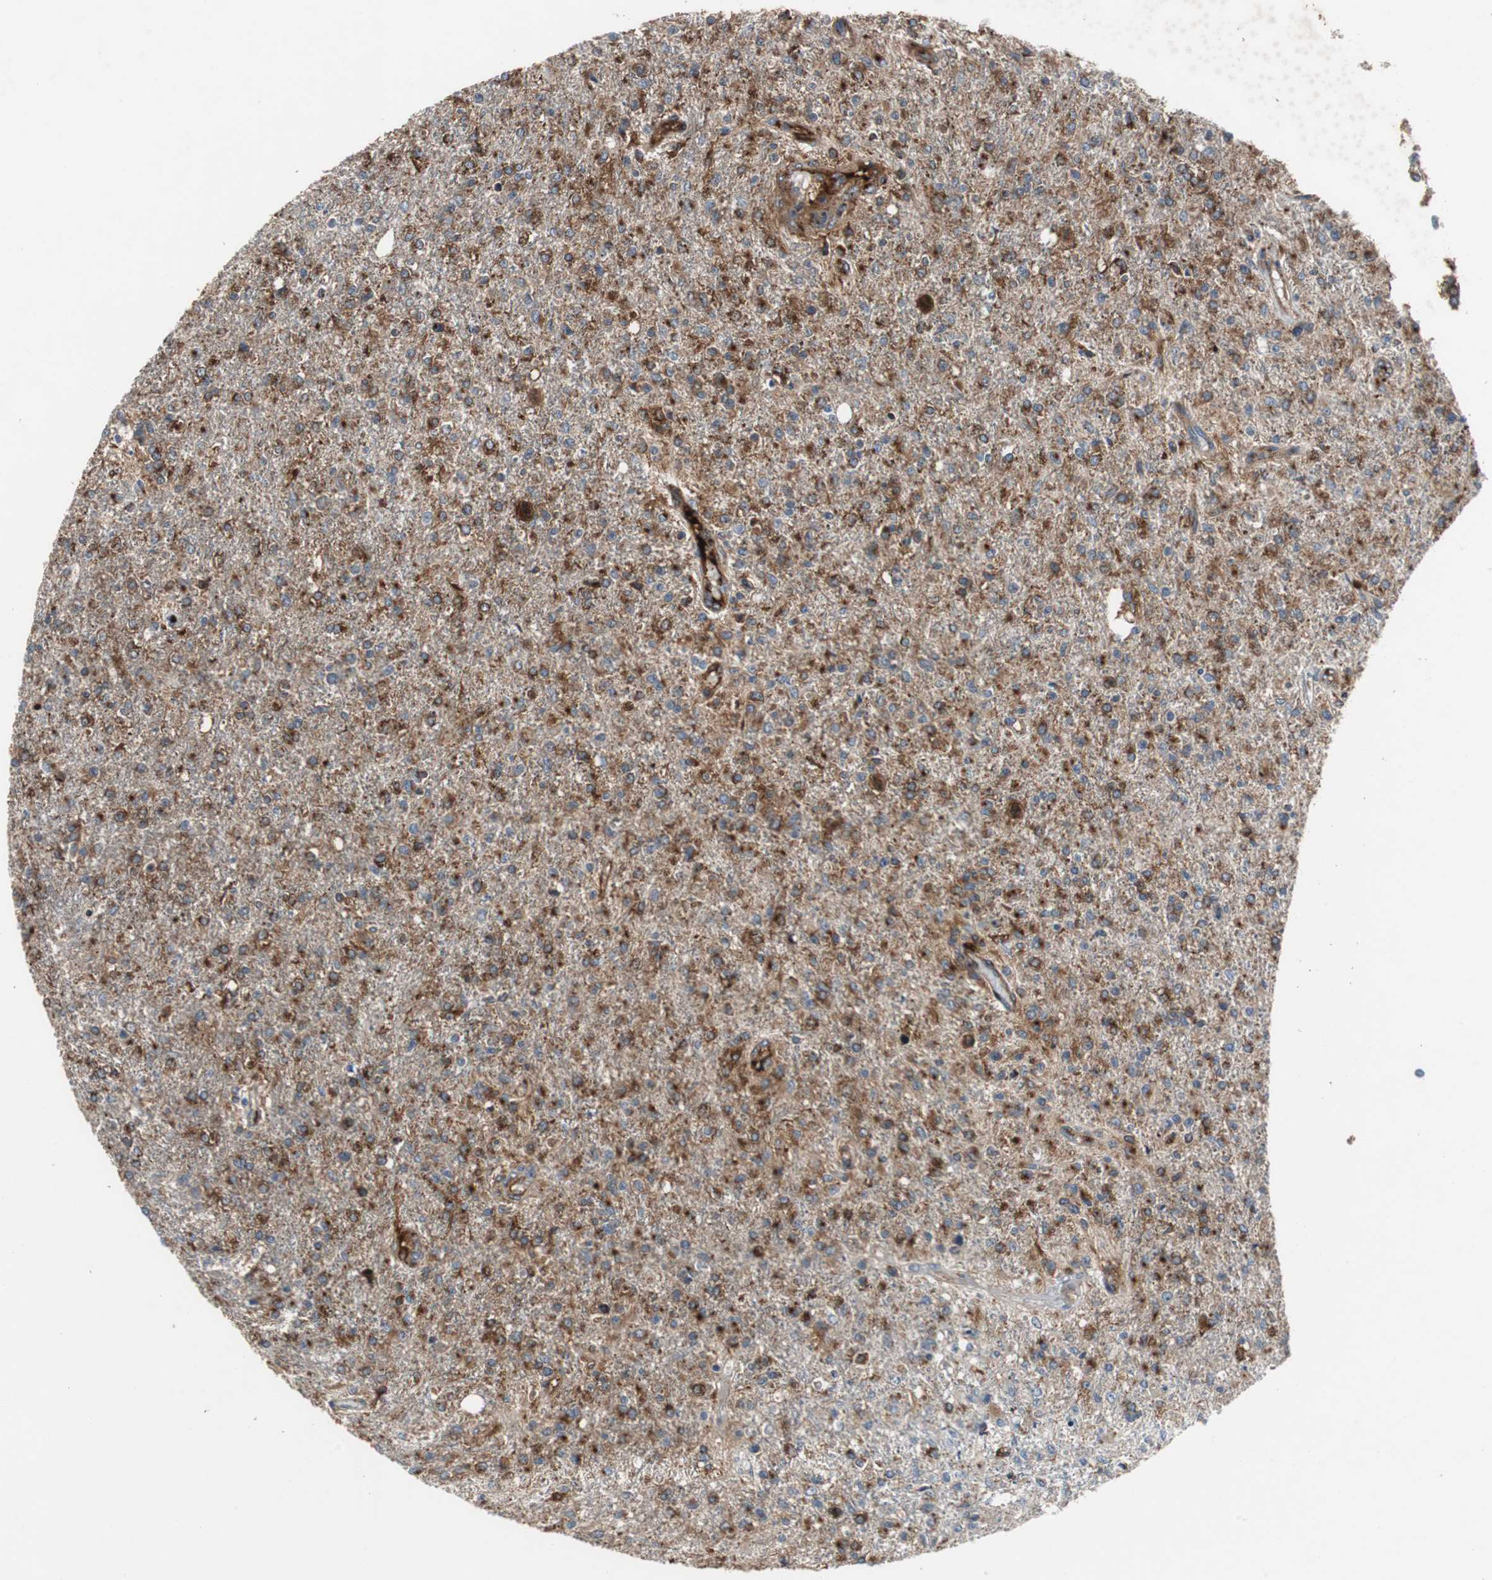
{"staining": {"intensity": "strong", "quantity": ">75%", "location": "cytoplasmic/membranous"}, "tissue": "glioma", "cell_type": "Tumor cells", "image_type": "cancer", "snomed": [{"axis": "morphology", "description": "Glioma, malignant, High grade"}, {"axis": "topography", "description": "Cerebral cortex"}], "caption": "About >75% of tumor cells in human high-grade glioma (malignant) reveal strong cytoplasmic/membranous protein positivity as visualized by brown immunohistochemical staining.", "gene": "SORT1", "patient": {"sex": "male", "age": 76}}